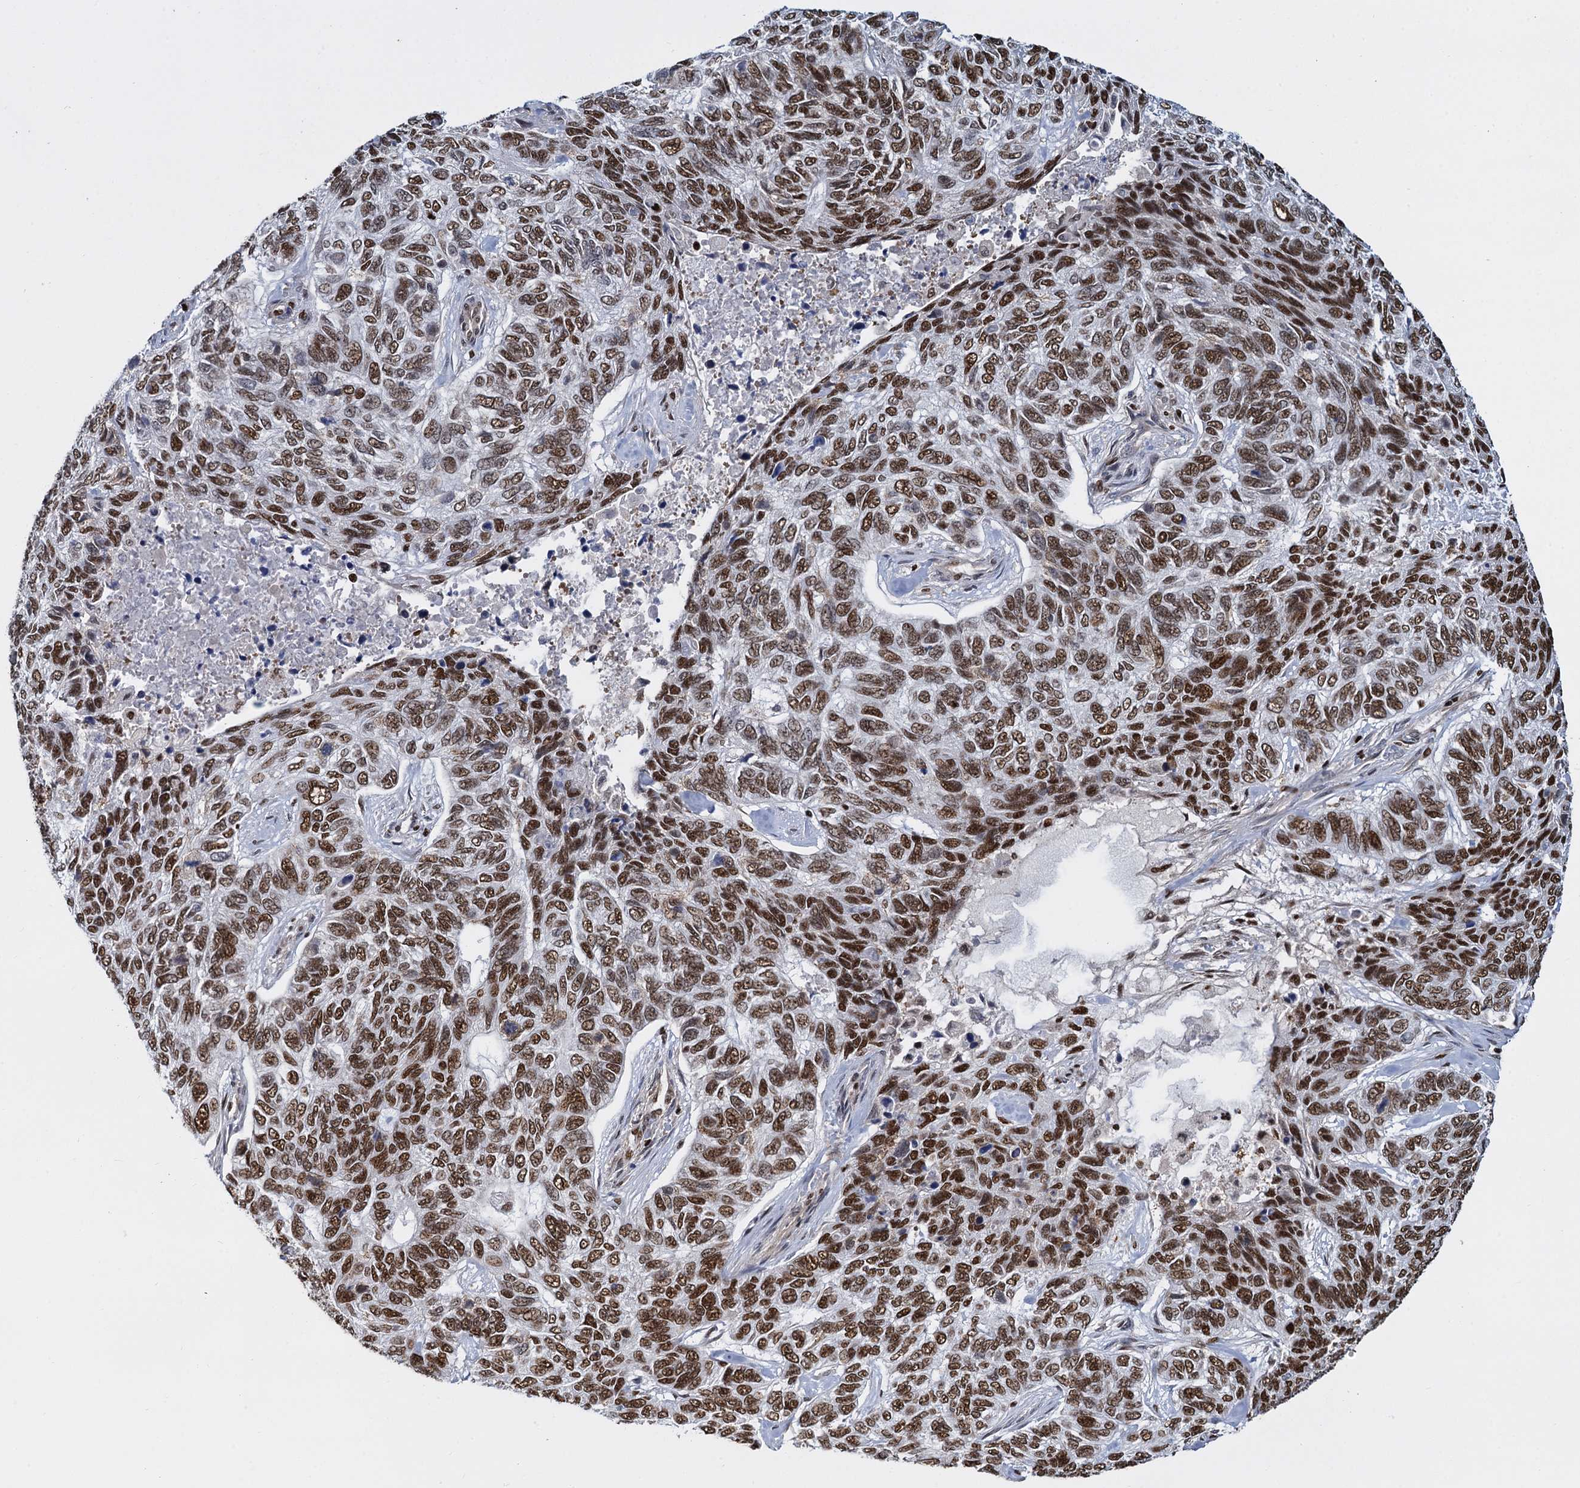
{"staining": {"intensity": "moderate", "quantity": ">75%", "location": "nuclear"}, "tissue": "skin cancer", "cell_type": "Tumor cells", "image_type": "cancer", "snomed": [{"axis": "morphology", "description": "Basal cell carcinoma"}, {"axis": "topography", "description": "Skin"}], "caption": "Immunohistochemistry (IHC) staining of basal cell carcinoma (skin), which demonstrates medium levels of moderate nuclear positivity in approximately >75% of tumor cells indicating moderate nuclear protein positivity. The staining was performed using DAB (brown) for protein detection and nuclei were counterstained in hematoxylin (blue).", "gene": "DCPS", "patient": {"sex": "female", "age": 65}}